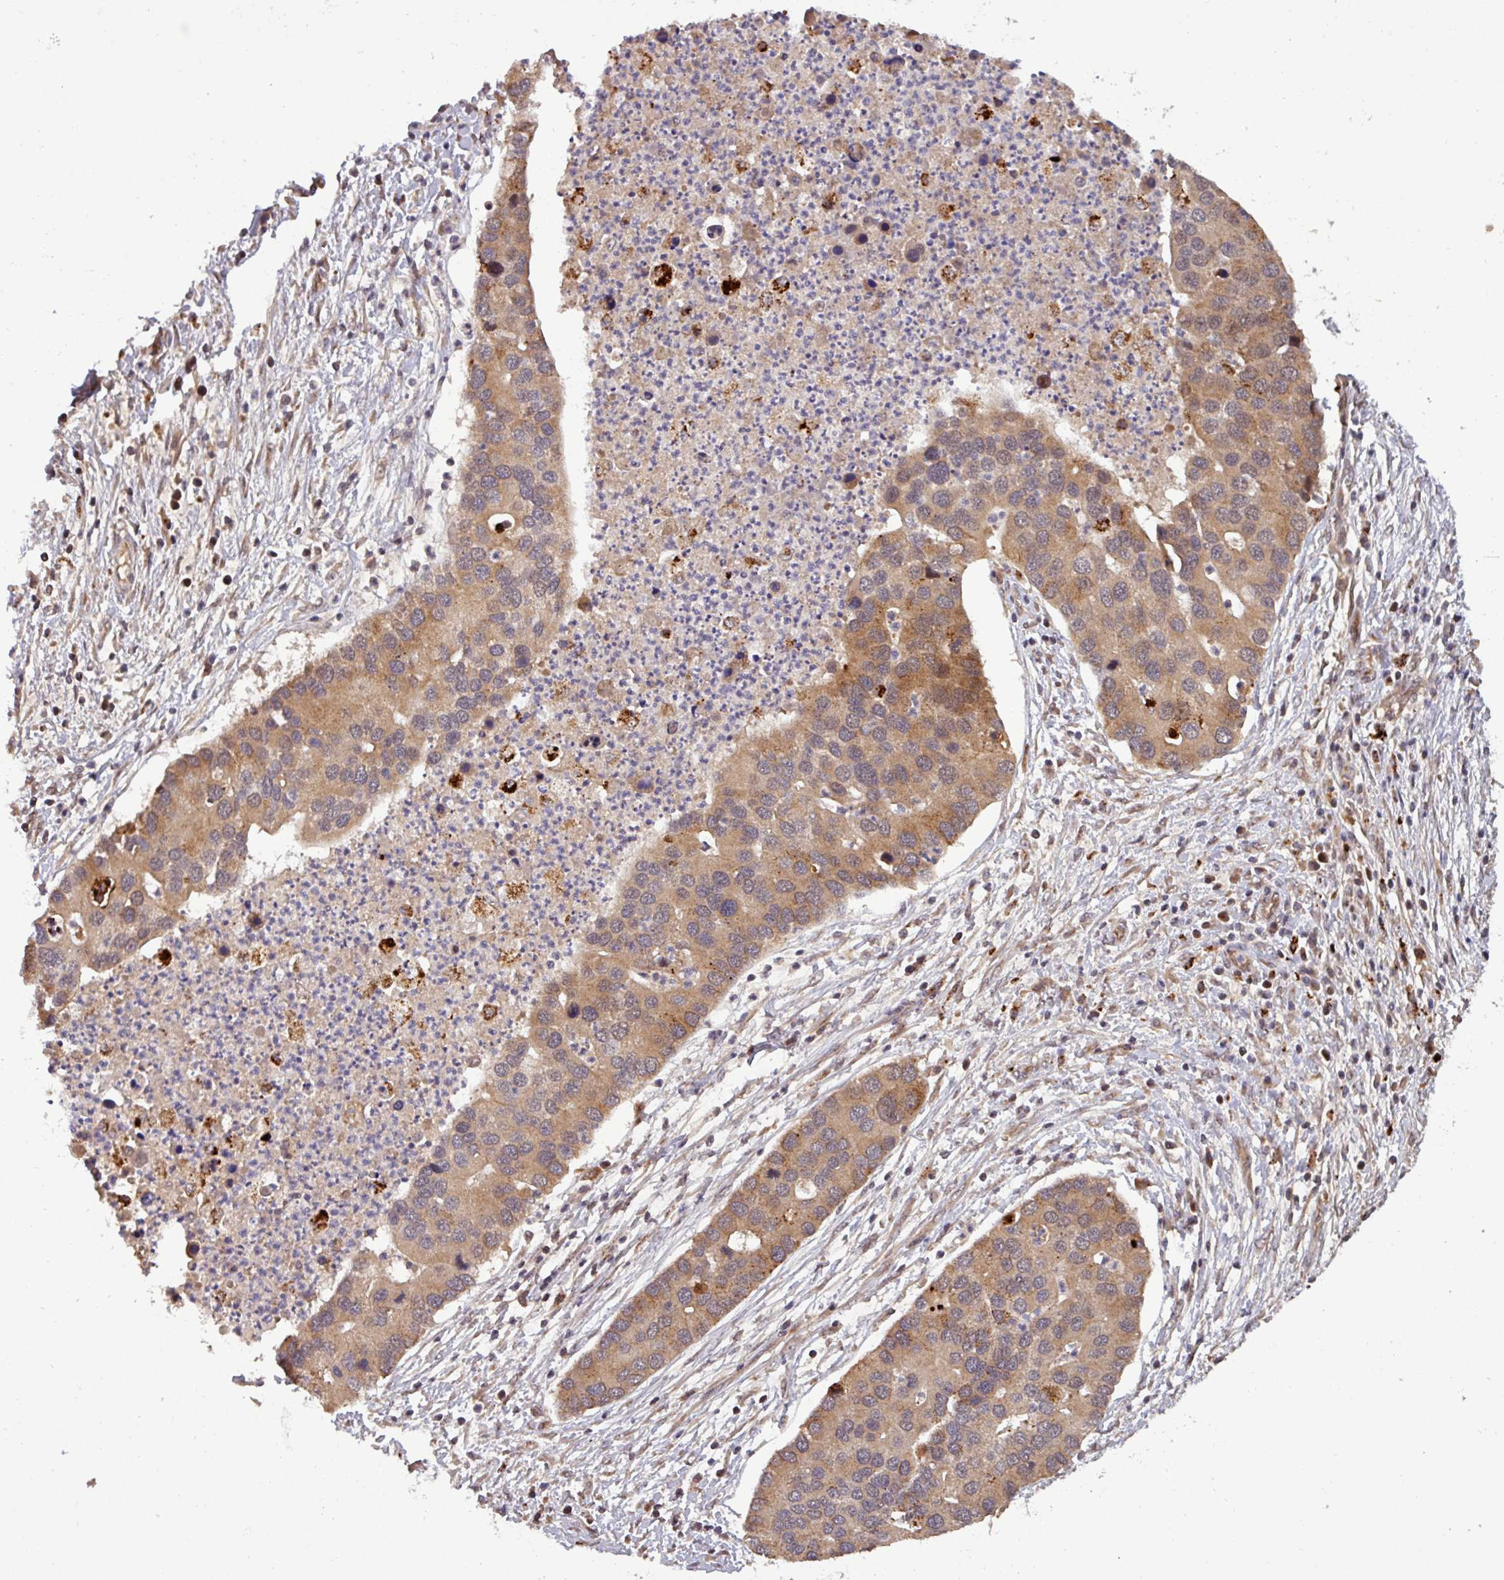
{"staining": {"intensity": "moderate", "quantity": ">75%", "location": "cytoplasmic/membranous"}, "tissue": "lung cancer", "cell_type": "Tumor cells", "image_type": "cancer", "snomed": [{"axis": "morphology", "description": "Aneuploidy"}, {"axis": "morphology", "description": "Adenocarcinoma, NOS"}, {"axis": "topography", "description": "Lymph node"}, {"axis": "topography", "description": "Lung"}], "caption": "Protein analysis of lung cancer (adenocarcinoma) tissue displays moderate cytoplasmic/membranous expression in approximately >75% of tumor cells.", "gene": "PUS1", "patient": {"sex": "female", "age": 74}}